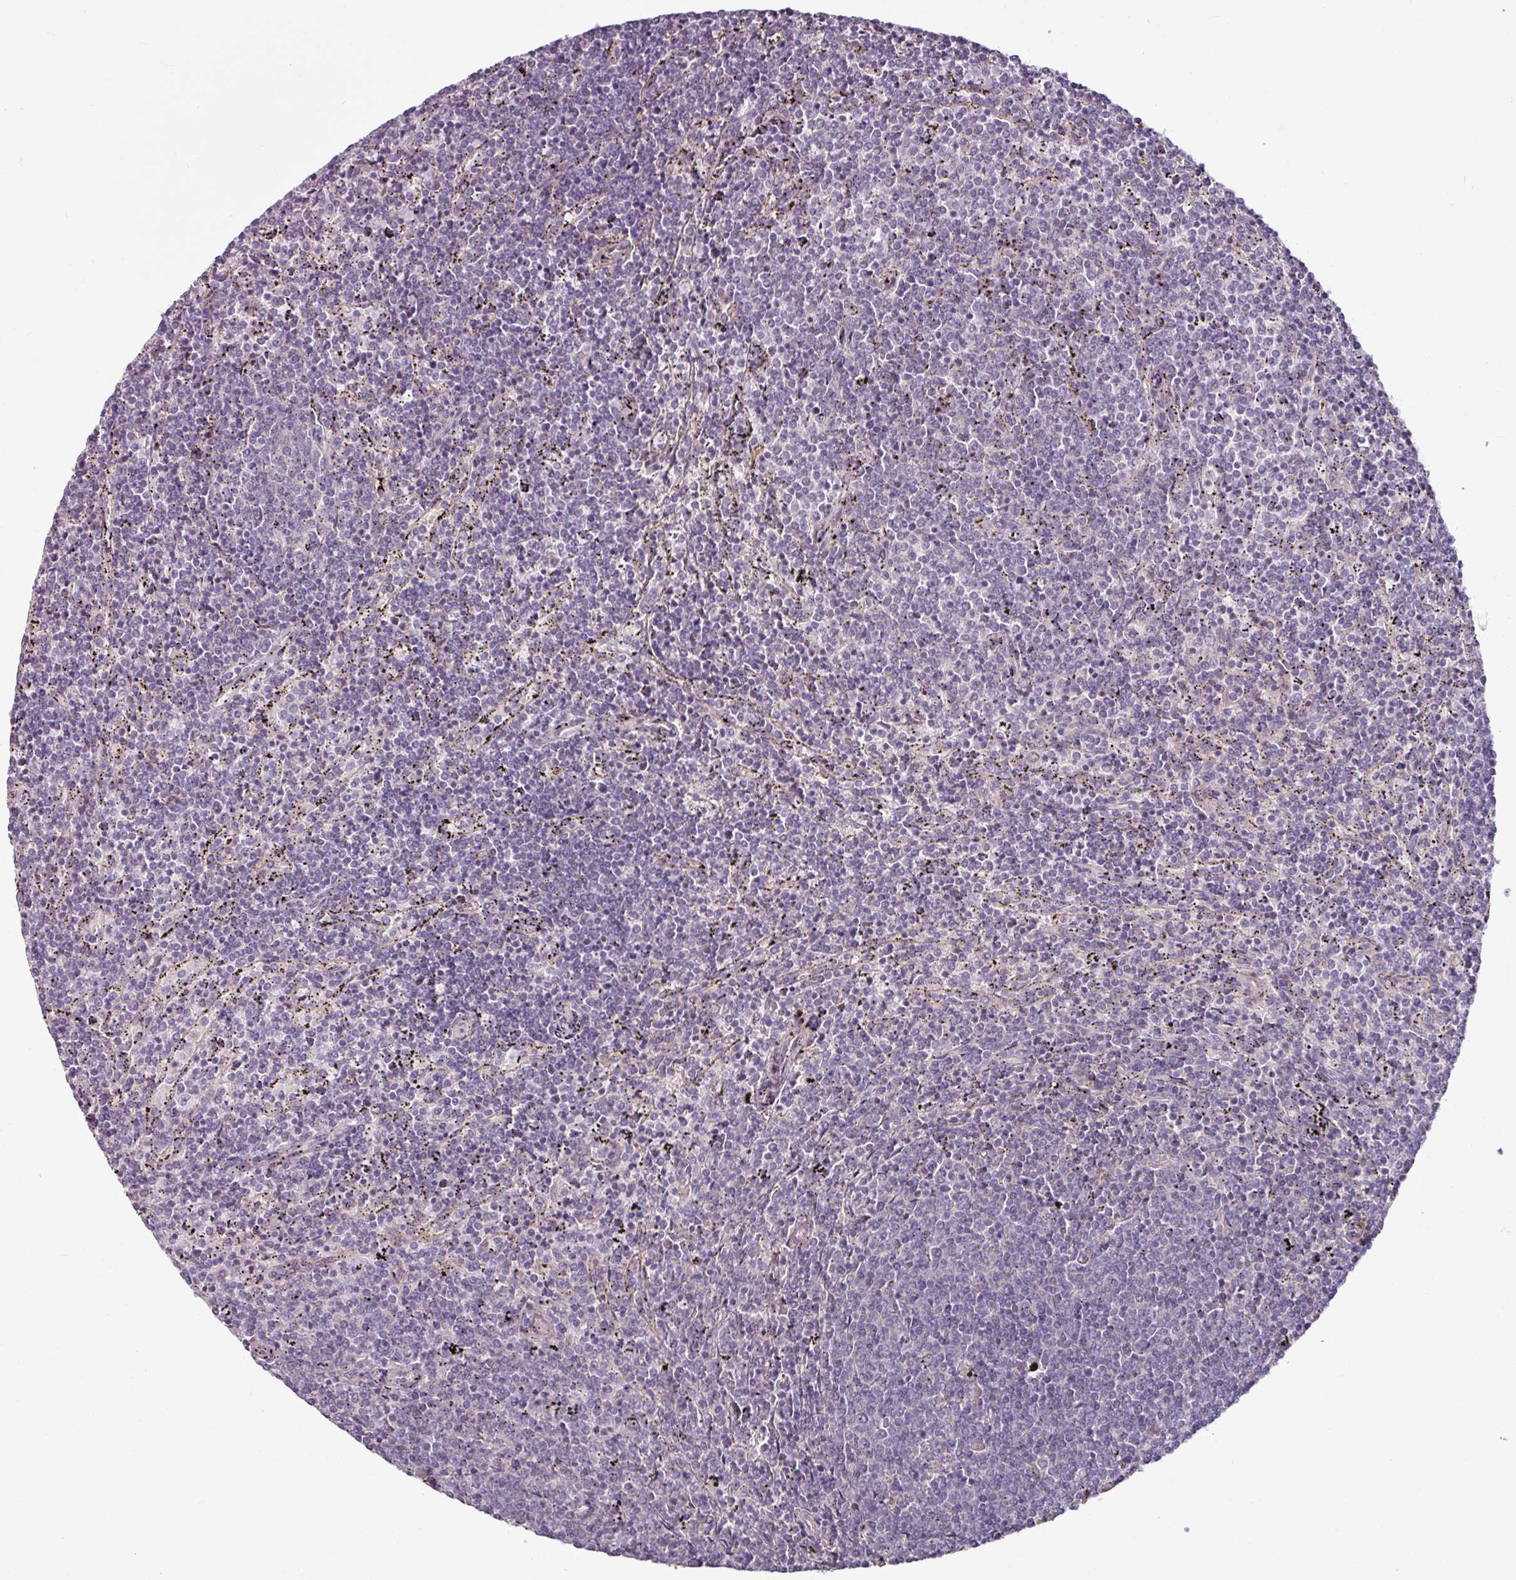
{"staining": {"intensity": "negative", "quantity": "none", "location": "none"}, "tissue": "lymphoma", "cell_type": "Tumor cells", "image_type": "cancer", "snomed": [{"axis": "morphology", "description": "Malignant lymphoma, non-Hodgkin's type, Low grade"}, {"axis": "topography", "description": "Spleen"}], "caption": "Tumor cells are negative for protein expression in human low-grade malignant lymphoma, non-Hodgkin's type.", "gene": "MTMR14", "patient": {"sex": "female", "age": 50}}